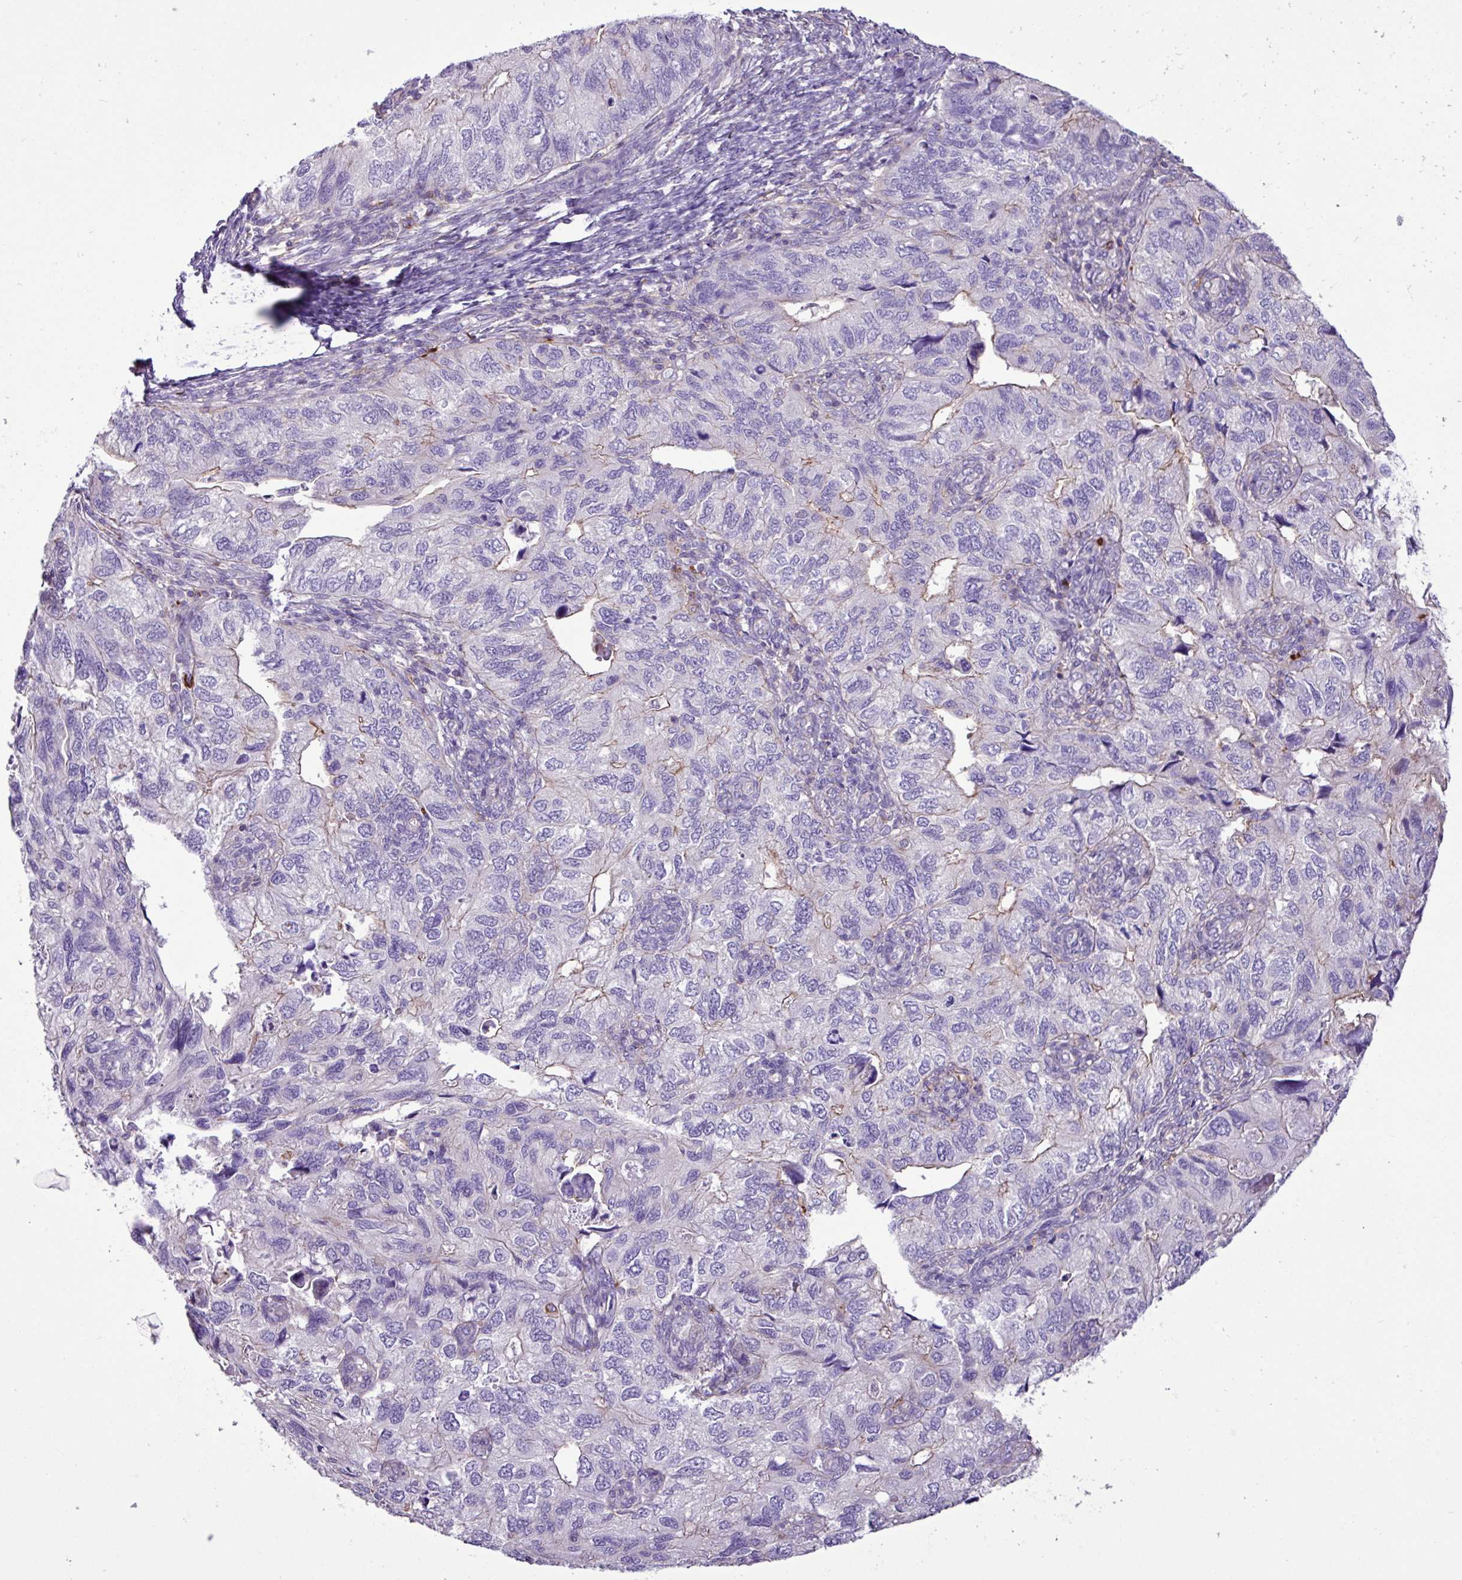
{"staining": {"intensity": "weak", "quantity": "<25%", "location": "cytoplasmic/membranous"}, "tissue": "endometrial cancer", "cell_type": "Tumor cells", "image_type": "cancer", "snomed": [{"axis": "morphology", "description": "Carcinoma, NOS"}, {"axis": "topography", "description": "Uterus"}], "caption": "Immunohistochemical staining of endometrial cancer shows no significant expression in tumor cells. (Immunohistochemistry, brightfield microscopy, high magnification).", "gene": "ZNF334", "patient": {"sex": "female", "age": 76}}